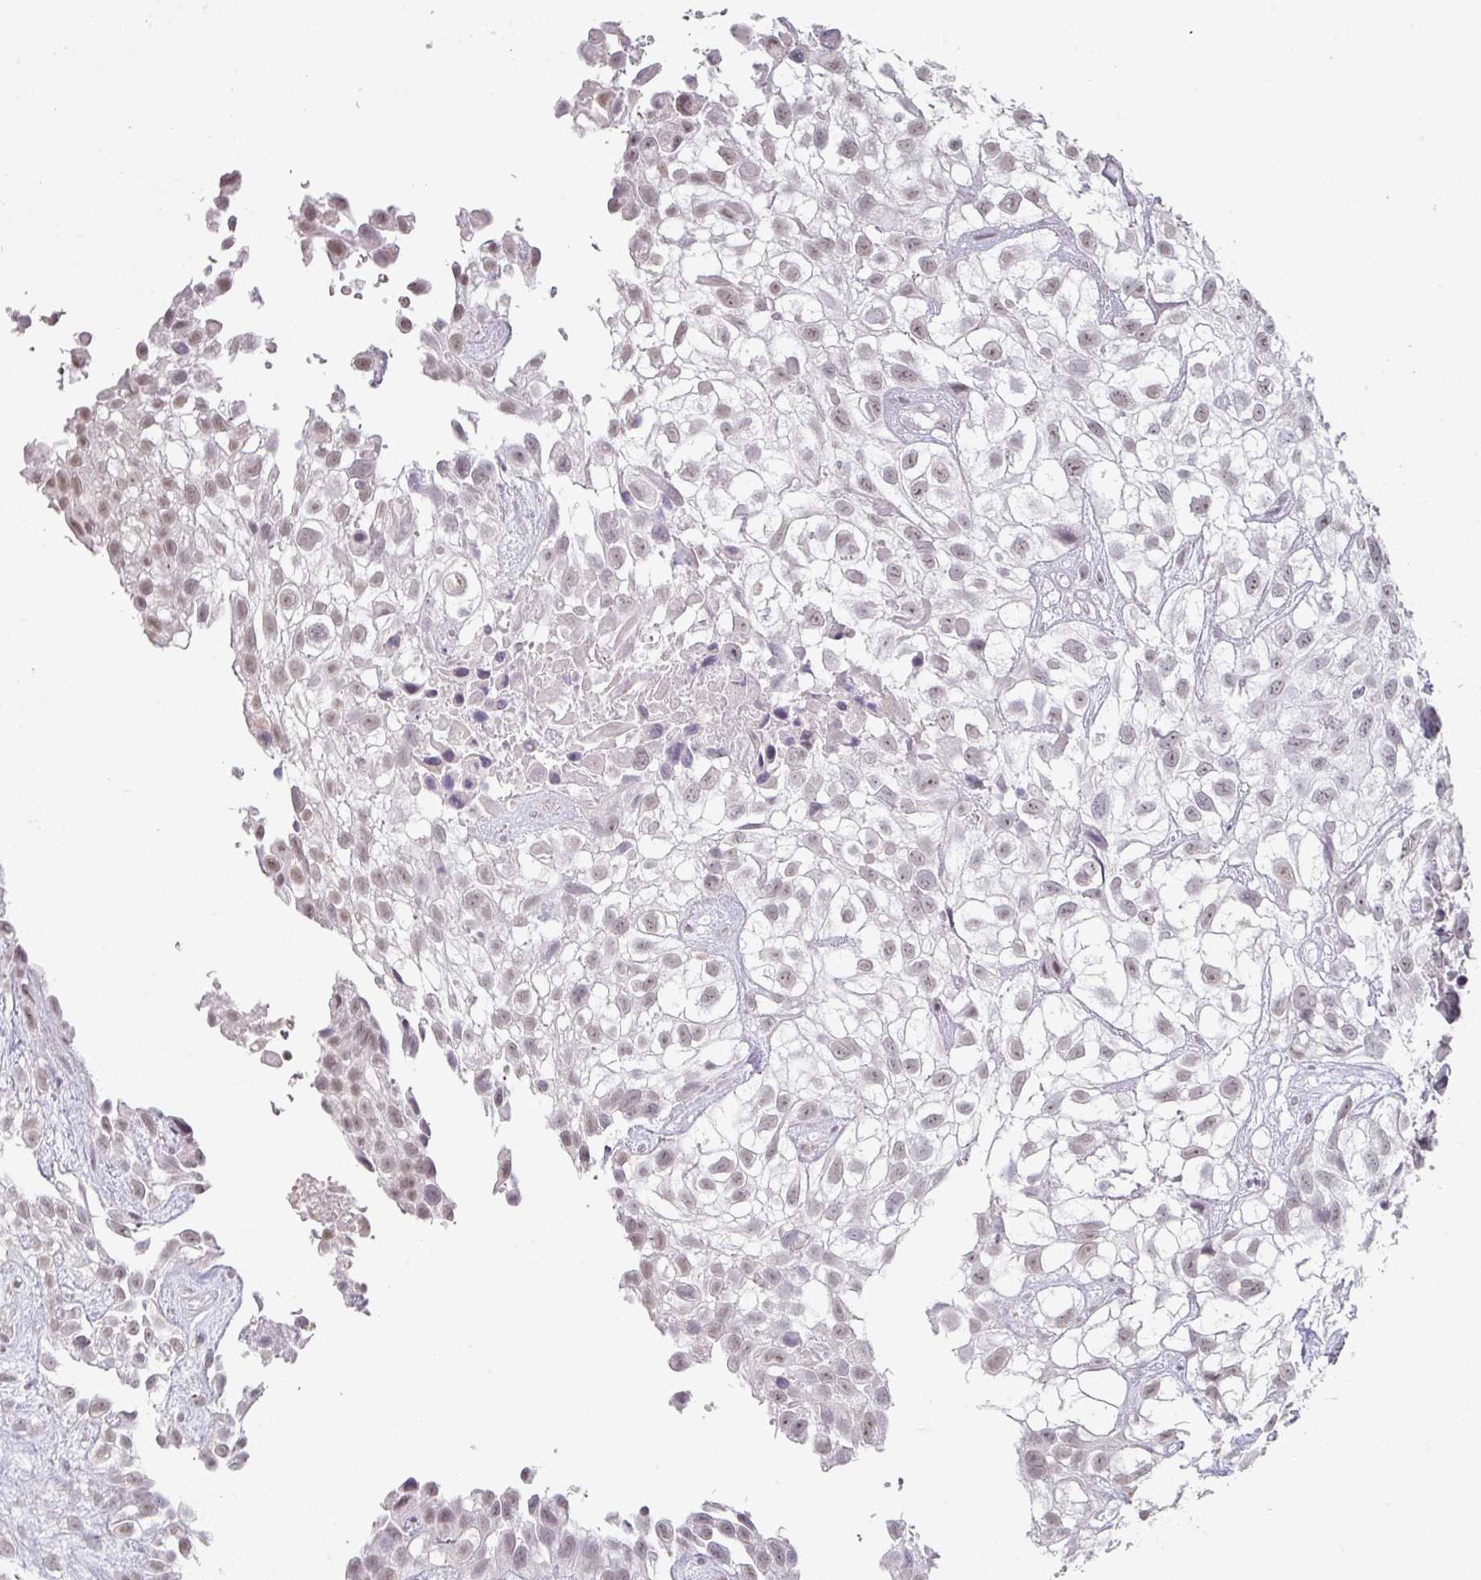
{"staining": {"intensity": "weak", "quantity": "25%-75%", "location": "nuclear"}, "tissue": "urothelial cancer", "cell_type": "Tumor cells", "image_type": "cancer", "snomed": [{"axis": "morphology", "description": "Urothelial carcinoma, High grade"}, {"axis": "topography", "description": "Urinary bladder"}], "caption": "An IHC photomicrograph of neoplastic tissue is shown. Protein staining in brown highlights weak nuclear positivity in urothelial carcinoma (high-grade) within tumor cells.", "gene": "SPRR1A", "patient": {"sex": "male", "age": 56}}